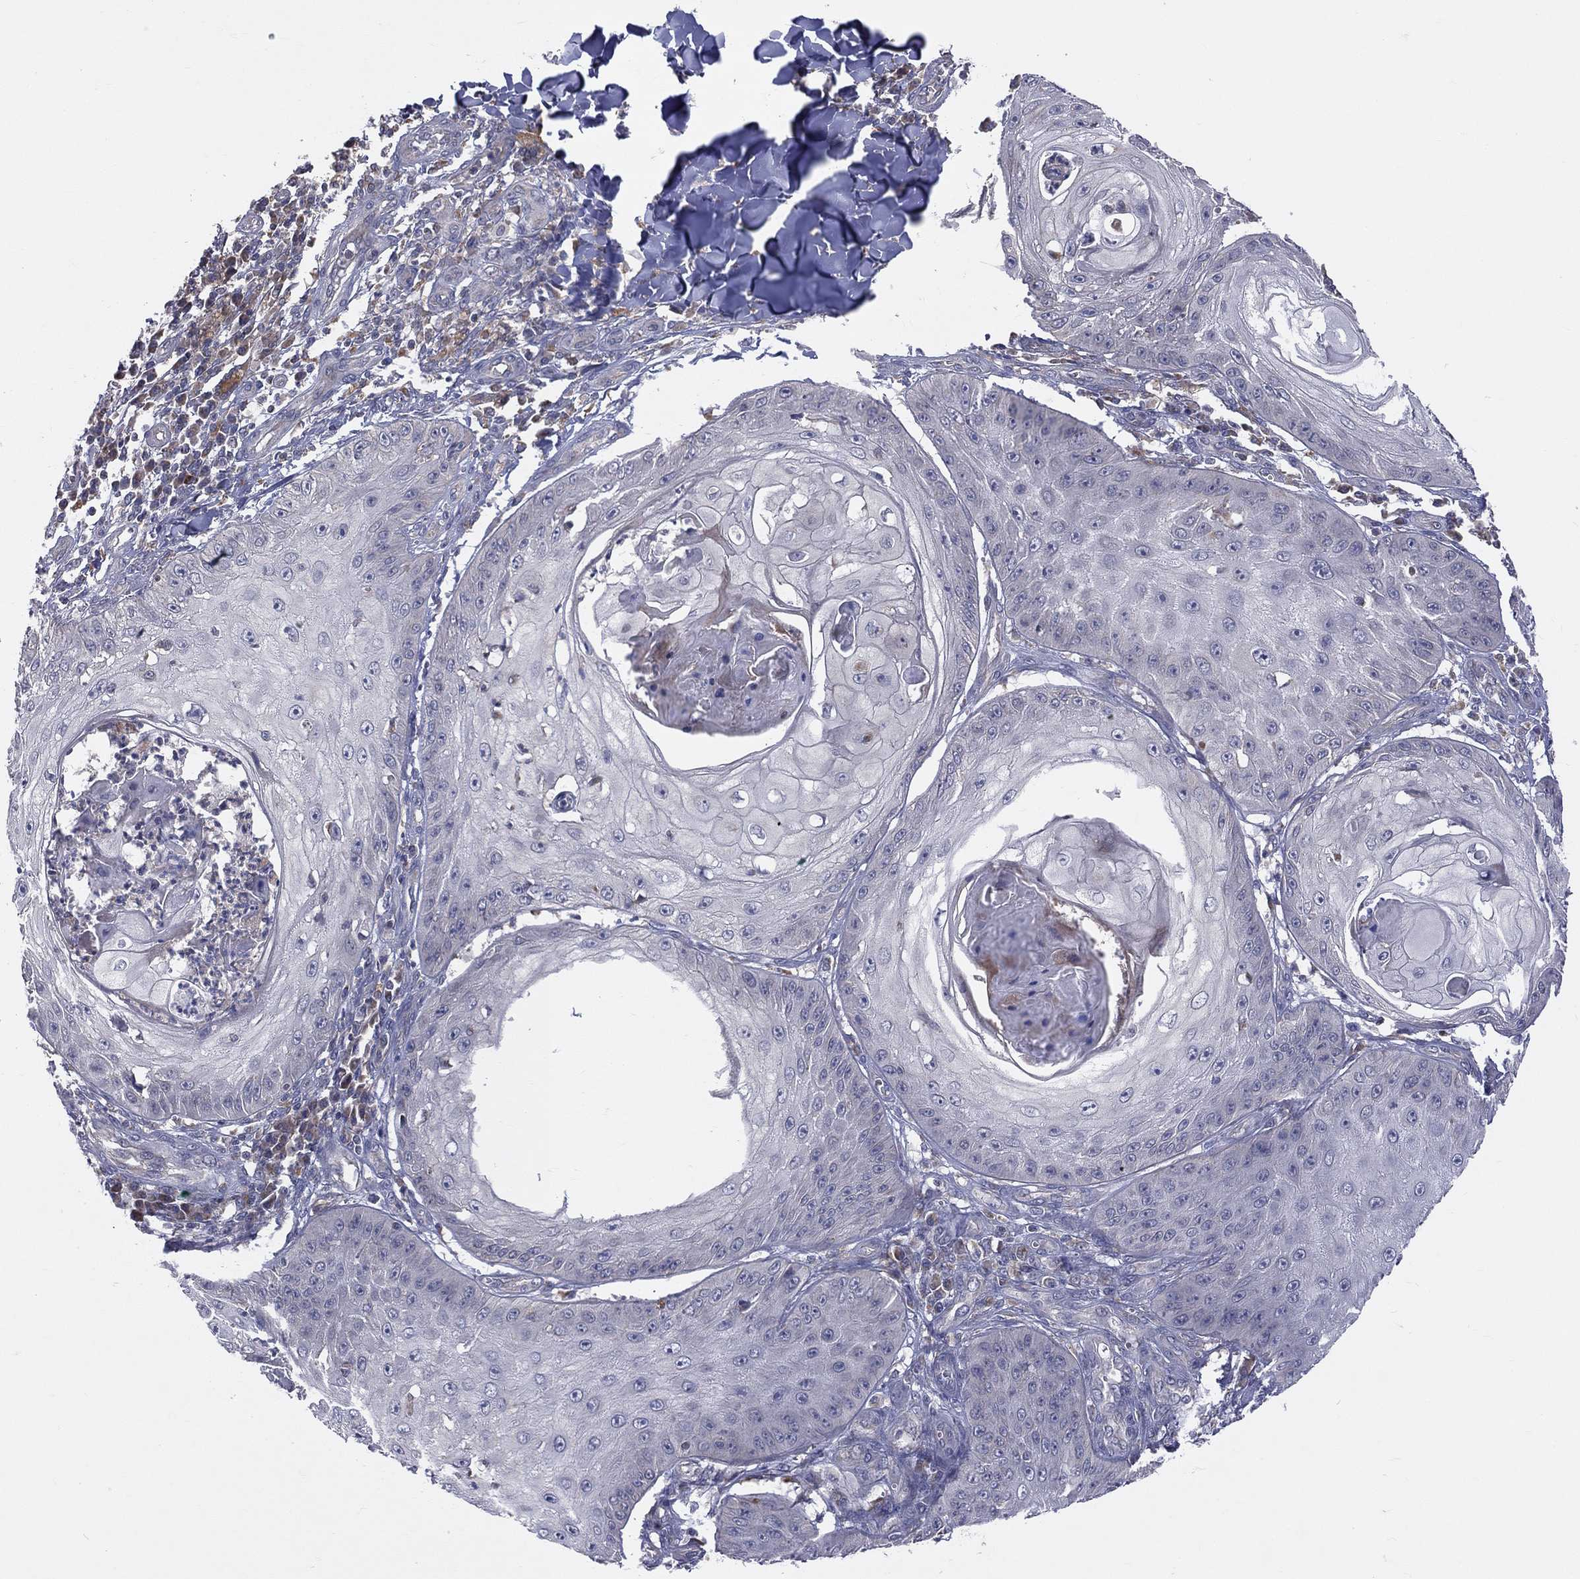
{"staining": {"intensity": "negative", "quantity": "none", "location": "none"}, "tissue": "skin cancer", "cell_type": "Tumor cells", "image_type": "cancer", "snomed": [{"axis": "morphology", "description": "Squamous cell carcinoma, NOS"}, {"axis": "topography", "description": "Skin"}], "caption": "Immunohistochemistry (IHC) histopathology image of neoplastic tissue: squamous cell carcinoma (skin) stained with DAB (3,3'-diaminobenzidine) displays no significant protein staining in tumor cells. Nuclei are stained in blue.", "gene": "STARD3", "patient": {"sex": "male", "age": 70}}